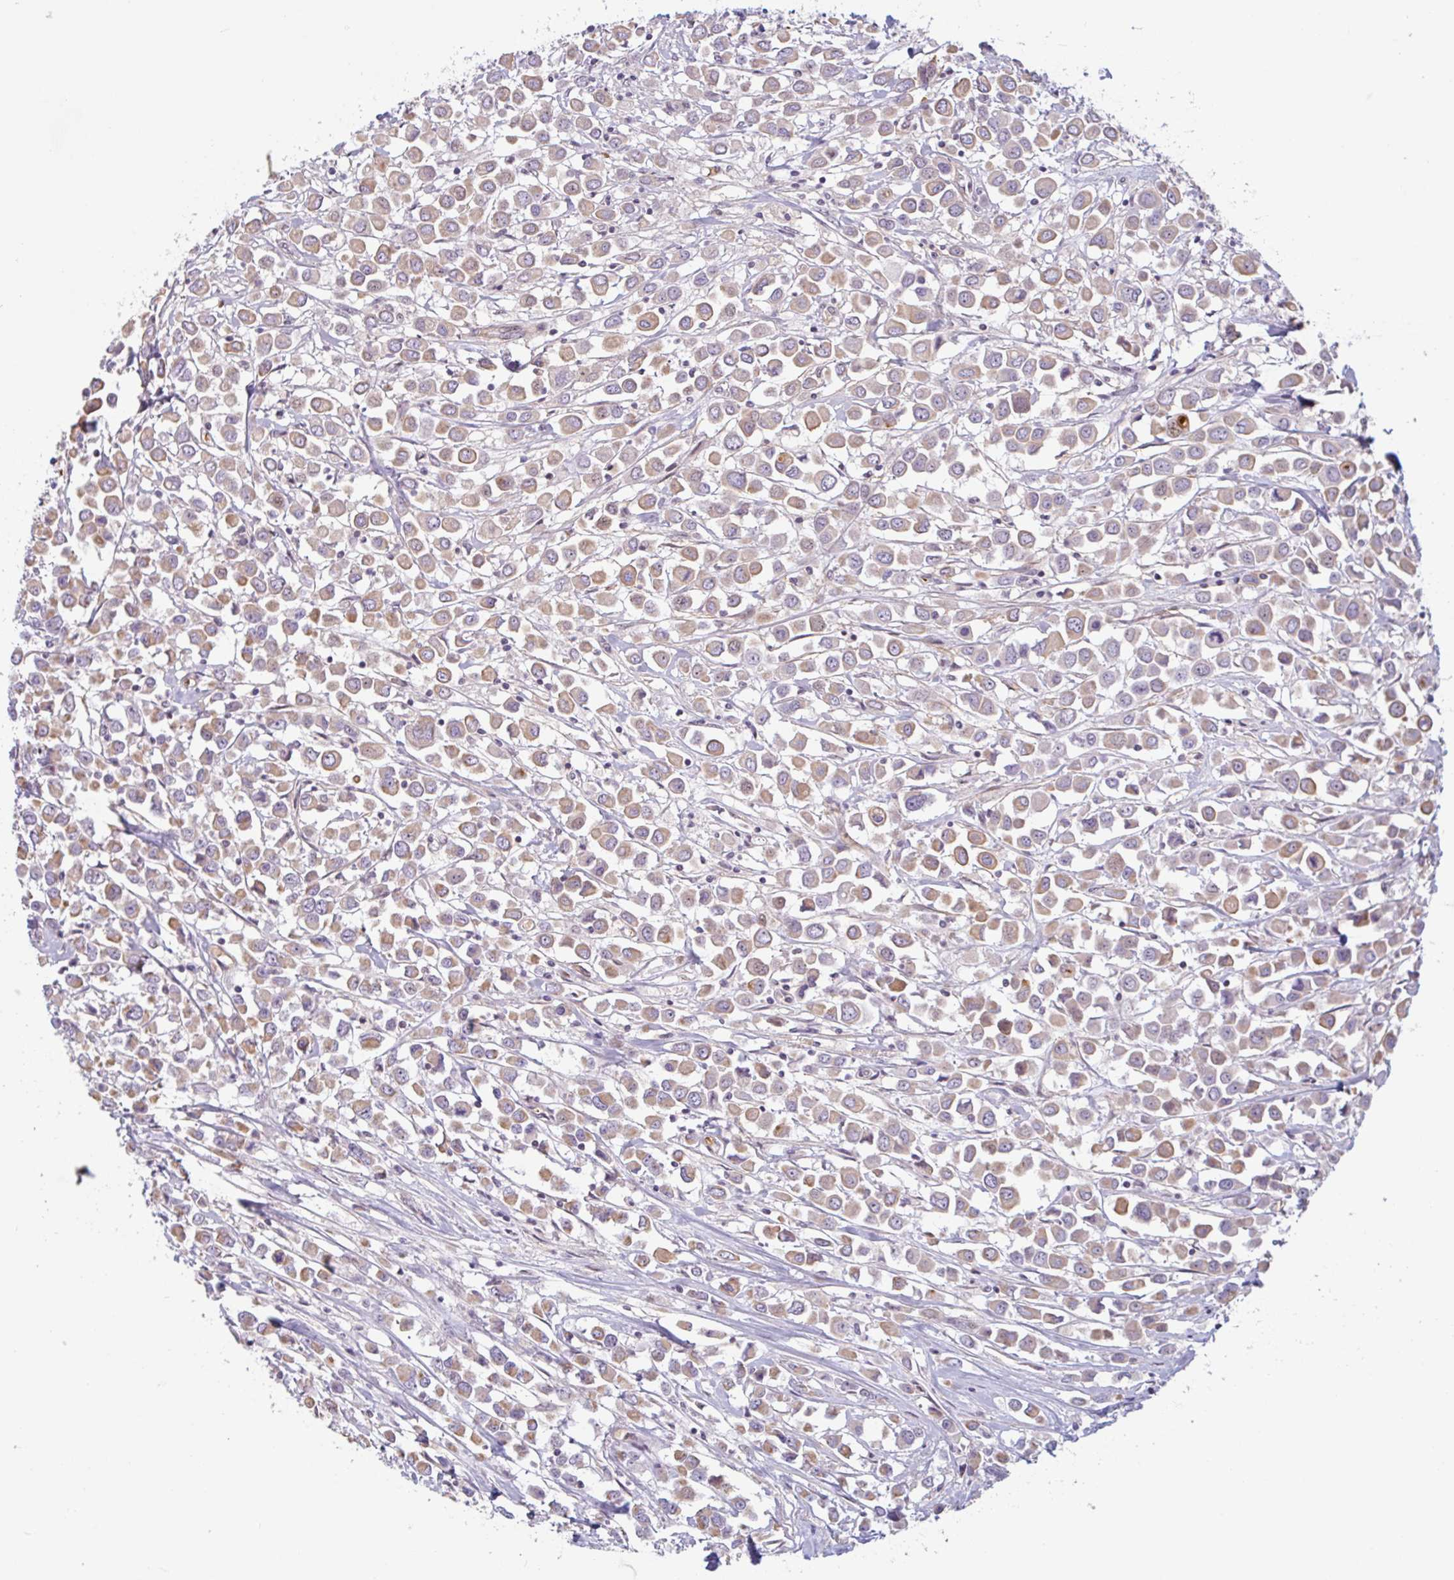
{"staining": {"intensity": "weak", "quantity": ">75%", "location": "cytoplasmic/membranous"}, "tissue": "breast cancer", "cell_type": "Tumor cells", "image_type": "cancer", "snomed": [{"axis": "morphology", "description": "Duct carcinoma"}, {"axis": "topography", "description": "Breast"}], "caption": "Brown immunohistochemical staining in human breast cancer displays weak cytoplasmic/membranous positivity in about >75% of tumor cells.", "gene": "TMEM119", "patient": {"sex": "female", "age": 61}}